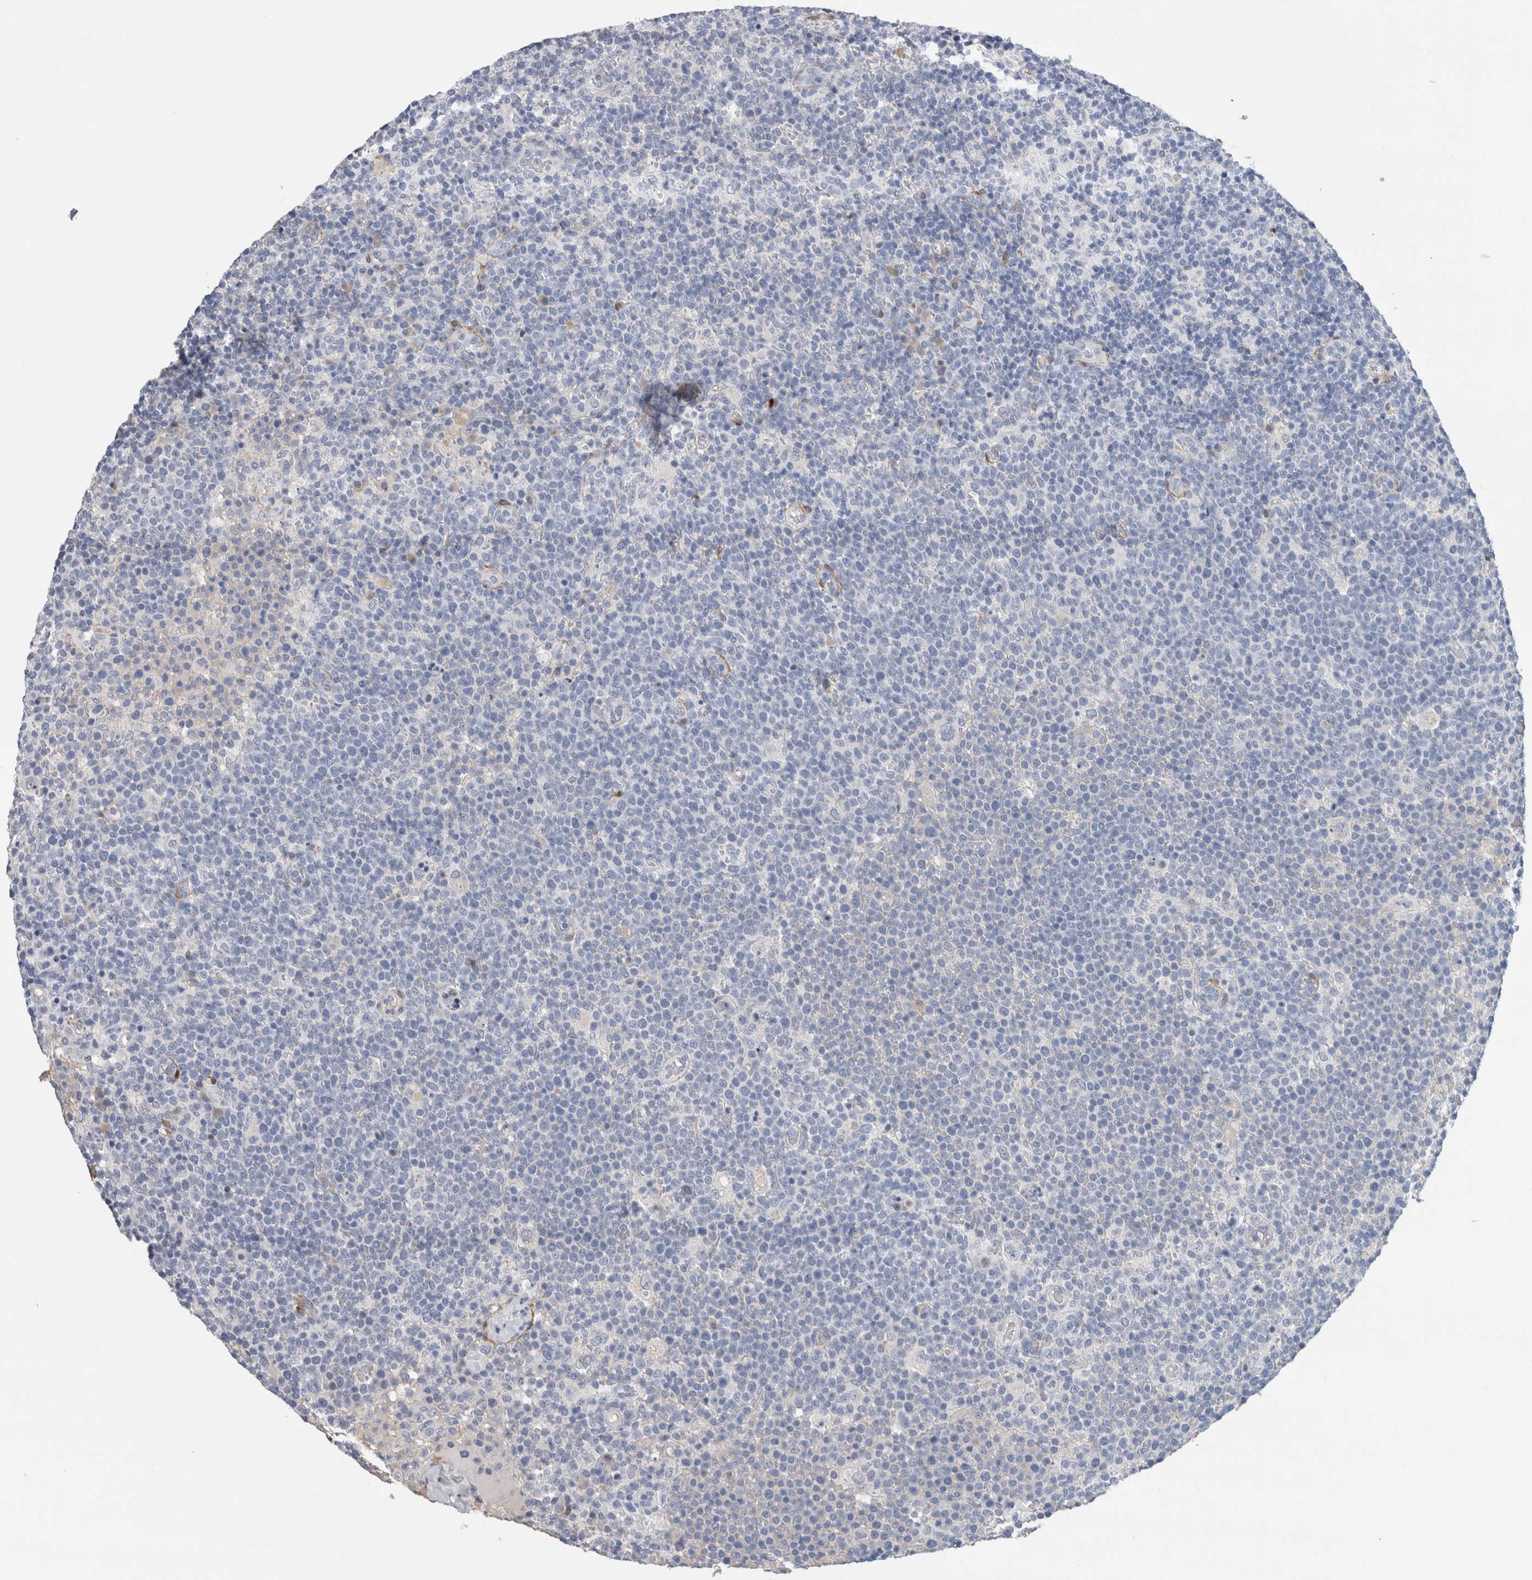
{"staining": {"intensity": "negative", "quantity": "none", "location": "none"}, "tissue": "lymphoma", "cell_type": "Tumor cells", "image_type": "cancer", "snomed": [{"axis": "morphology", "description": "Malignant lymphoma, non-Hodgkin's type, High grade"}, {"axis": "topography", "description": "Lymph node"}], "caption": "Immunohistochemical staining of high-grade malignant lymphoma, non-Hodgkin's type shows no significant positivity in tumor cells. The staining is performed using DAB brown chromogen with nuclei counter-stained in using hematoxylin.", "gene": "FABP4", "patient": {"sex": "male", "age": 61}}